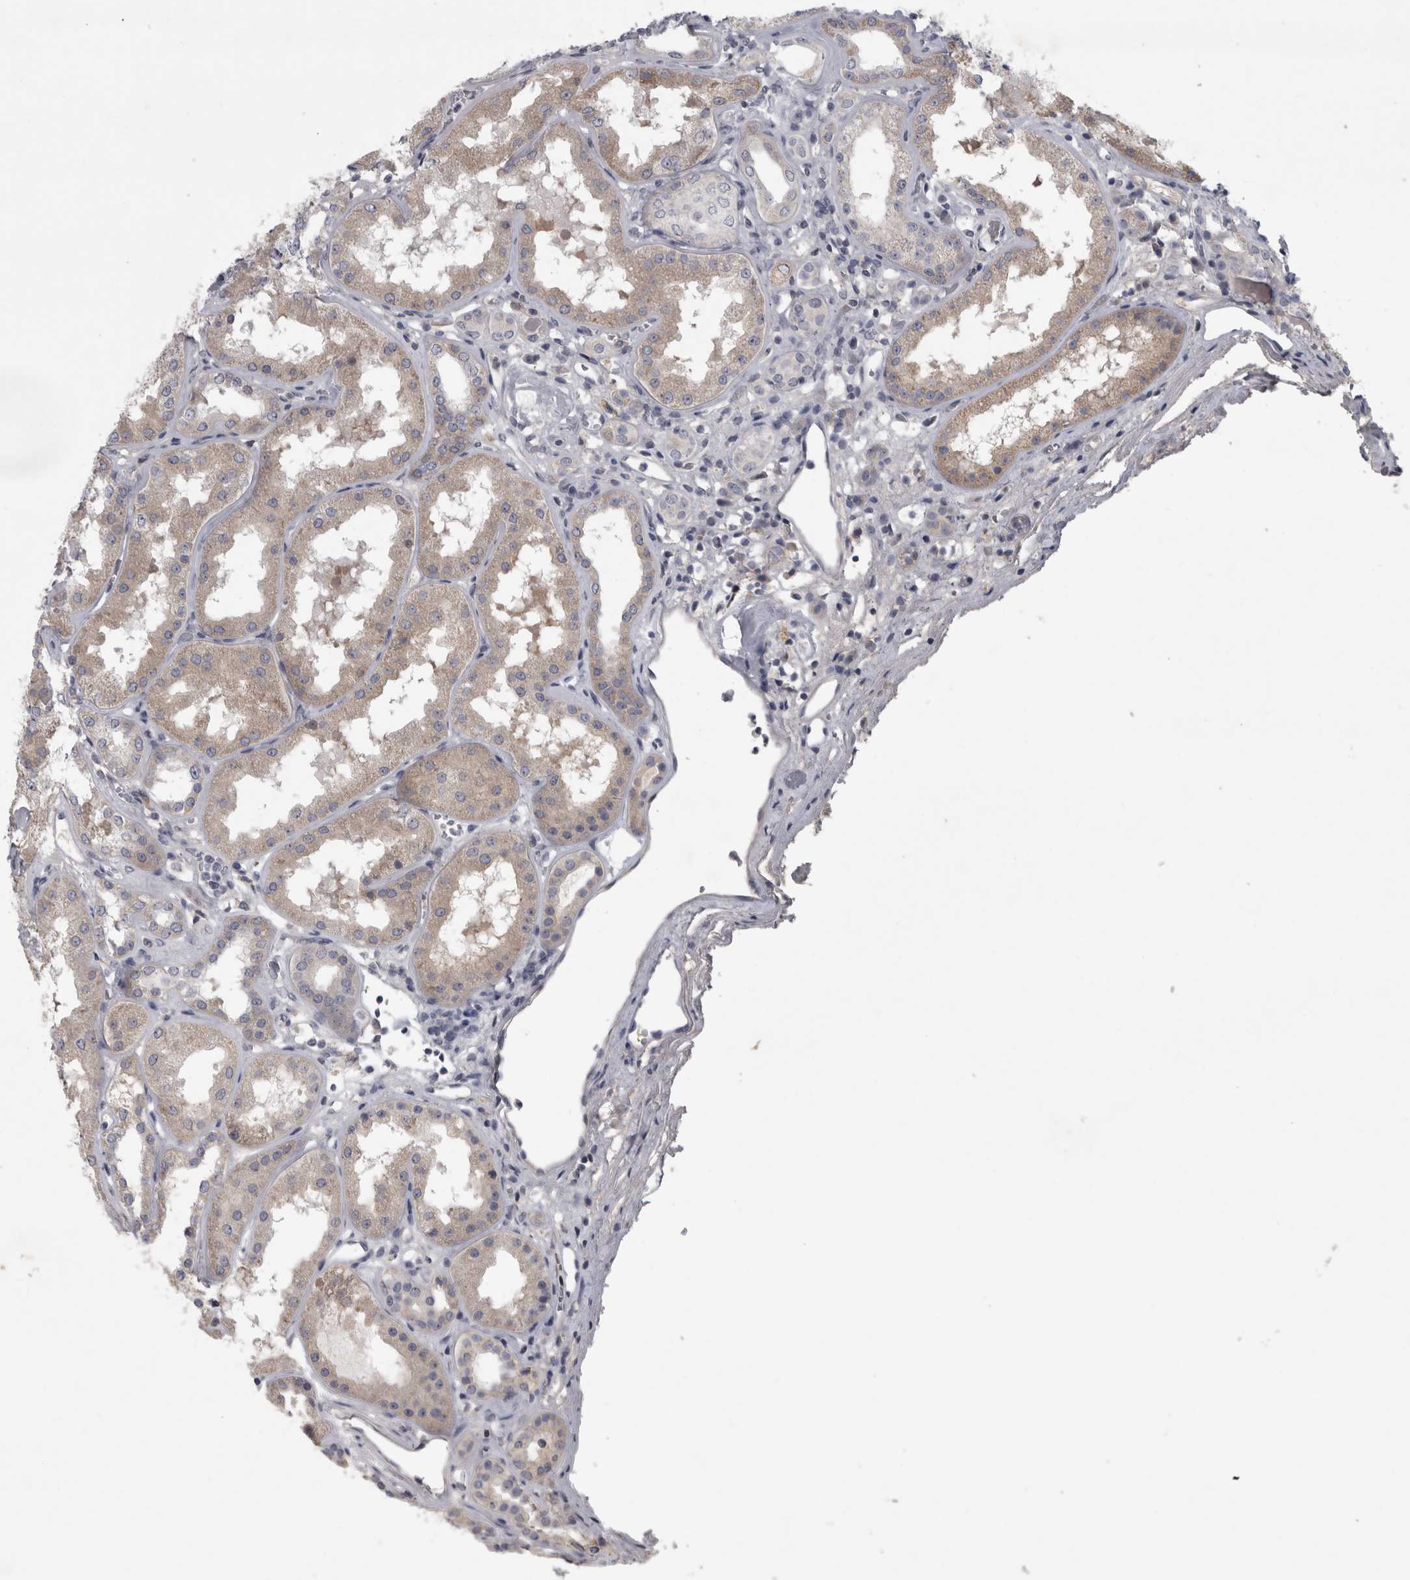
{"staining": {"intensity": "negative", "quantity": "none", "location": "none"}, "tissue": "kidney", "cell_type": "Cells in glomeruli", "image_type": "normal", "snomed": [{"axis": "morphology", "description": "Normal tissue, NOS"}, {"axis": "topography", "description": "Kidney"}], "caption": "Cells in glomeruli are negative for brown protein staining in normal kidney. (Brightfield microscopy of DAB (3,3'-diaminobenzidine) IHC at high magnification).", "gene": "ENPP7", "patient": {"sex": "female", "age": 56}}